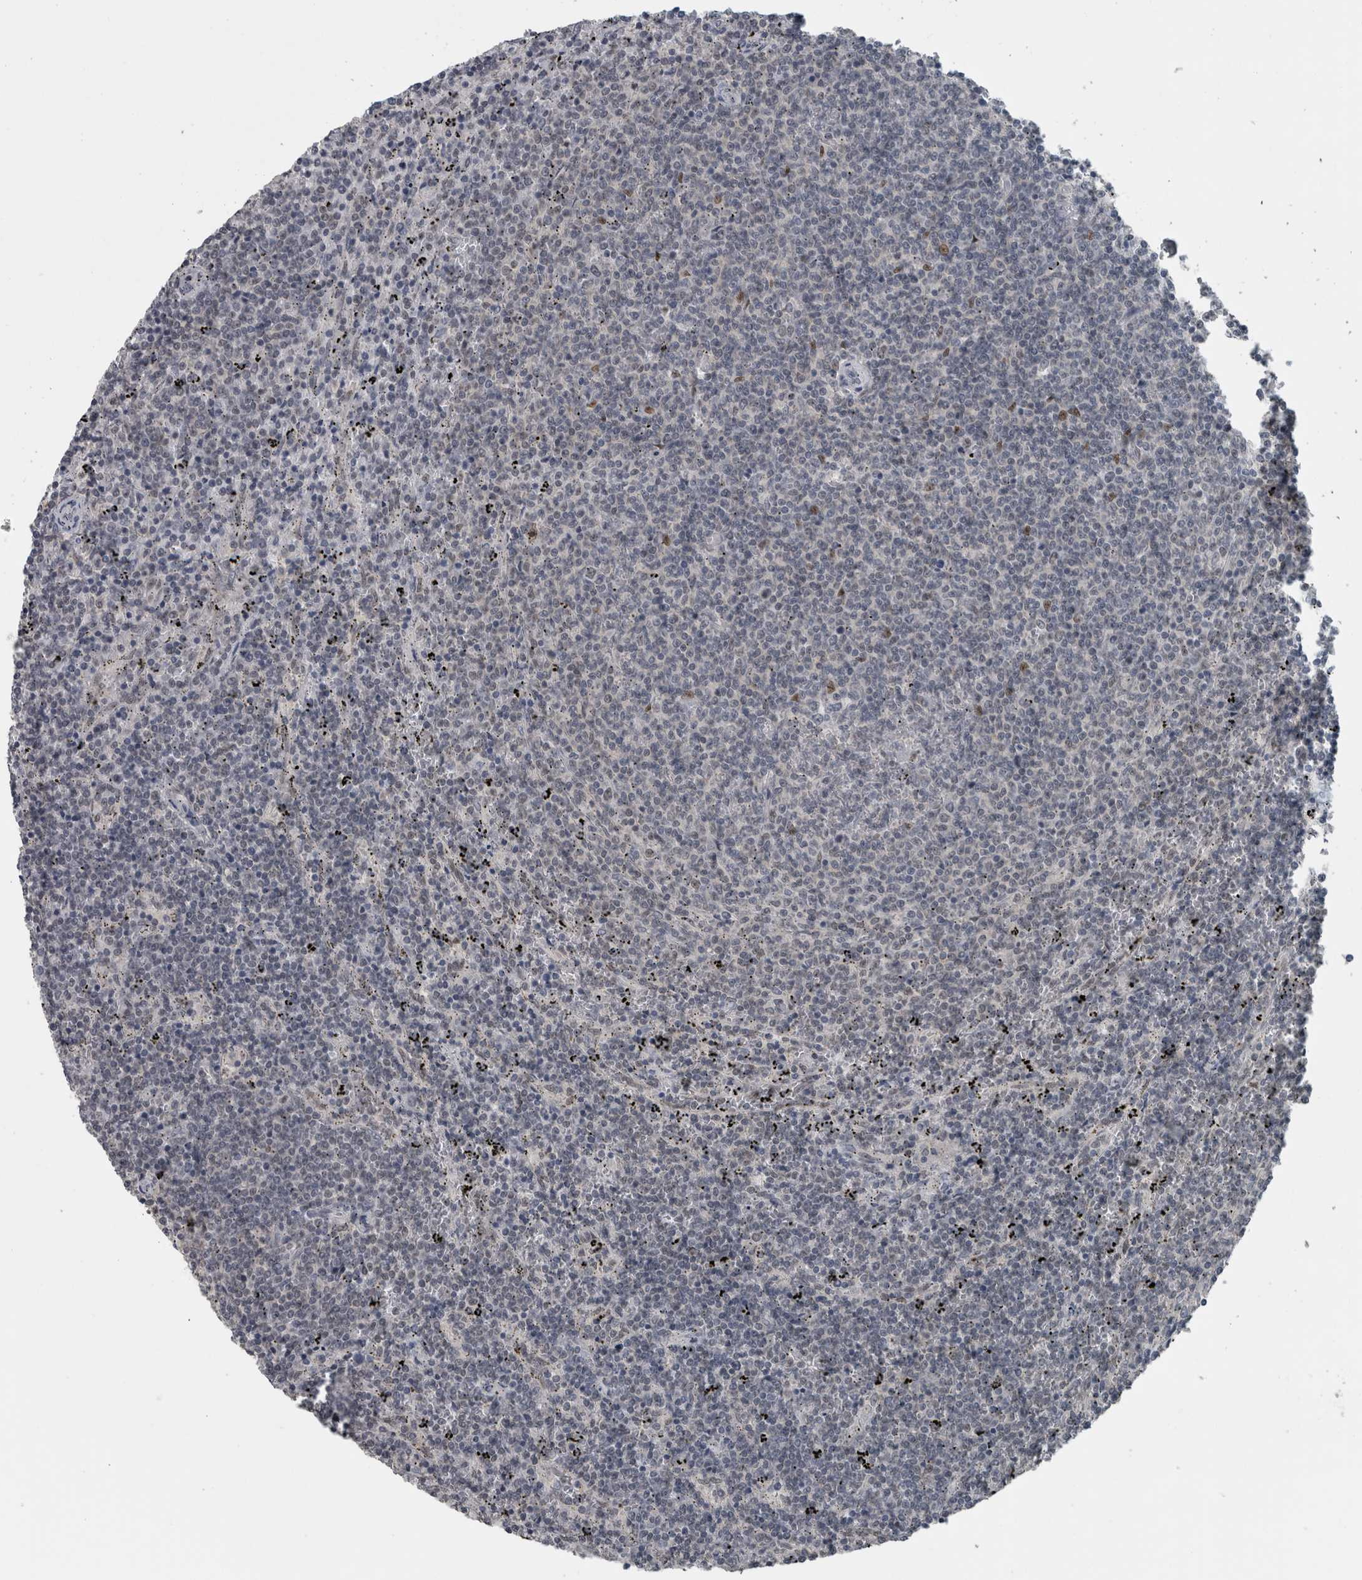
{"staining": {"intensity": "negative", "quantity": "none", "location": "none"}, "tissue": "lymphoma", "cell_type": "Tumor cells", "image_type": "cancer", "snomed": [{"axis": "morphology", "description": "Malignant lymphoma, non-Hodgkin's type, Low grade"}, {"axis": "topography", "description": "Spleen"}], "caption": "A histopathology image of lymphoma stained for a protein reveals no brown staining in tumor cells.", "gene": "ZBTB21", "patient": {"sex": "female", "age": 50}}